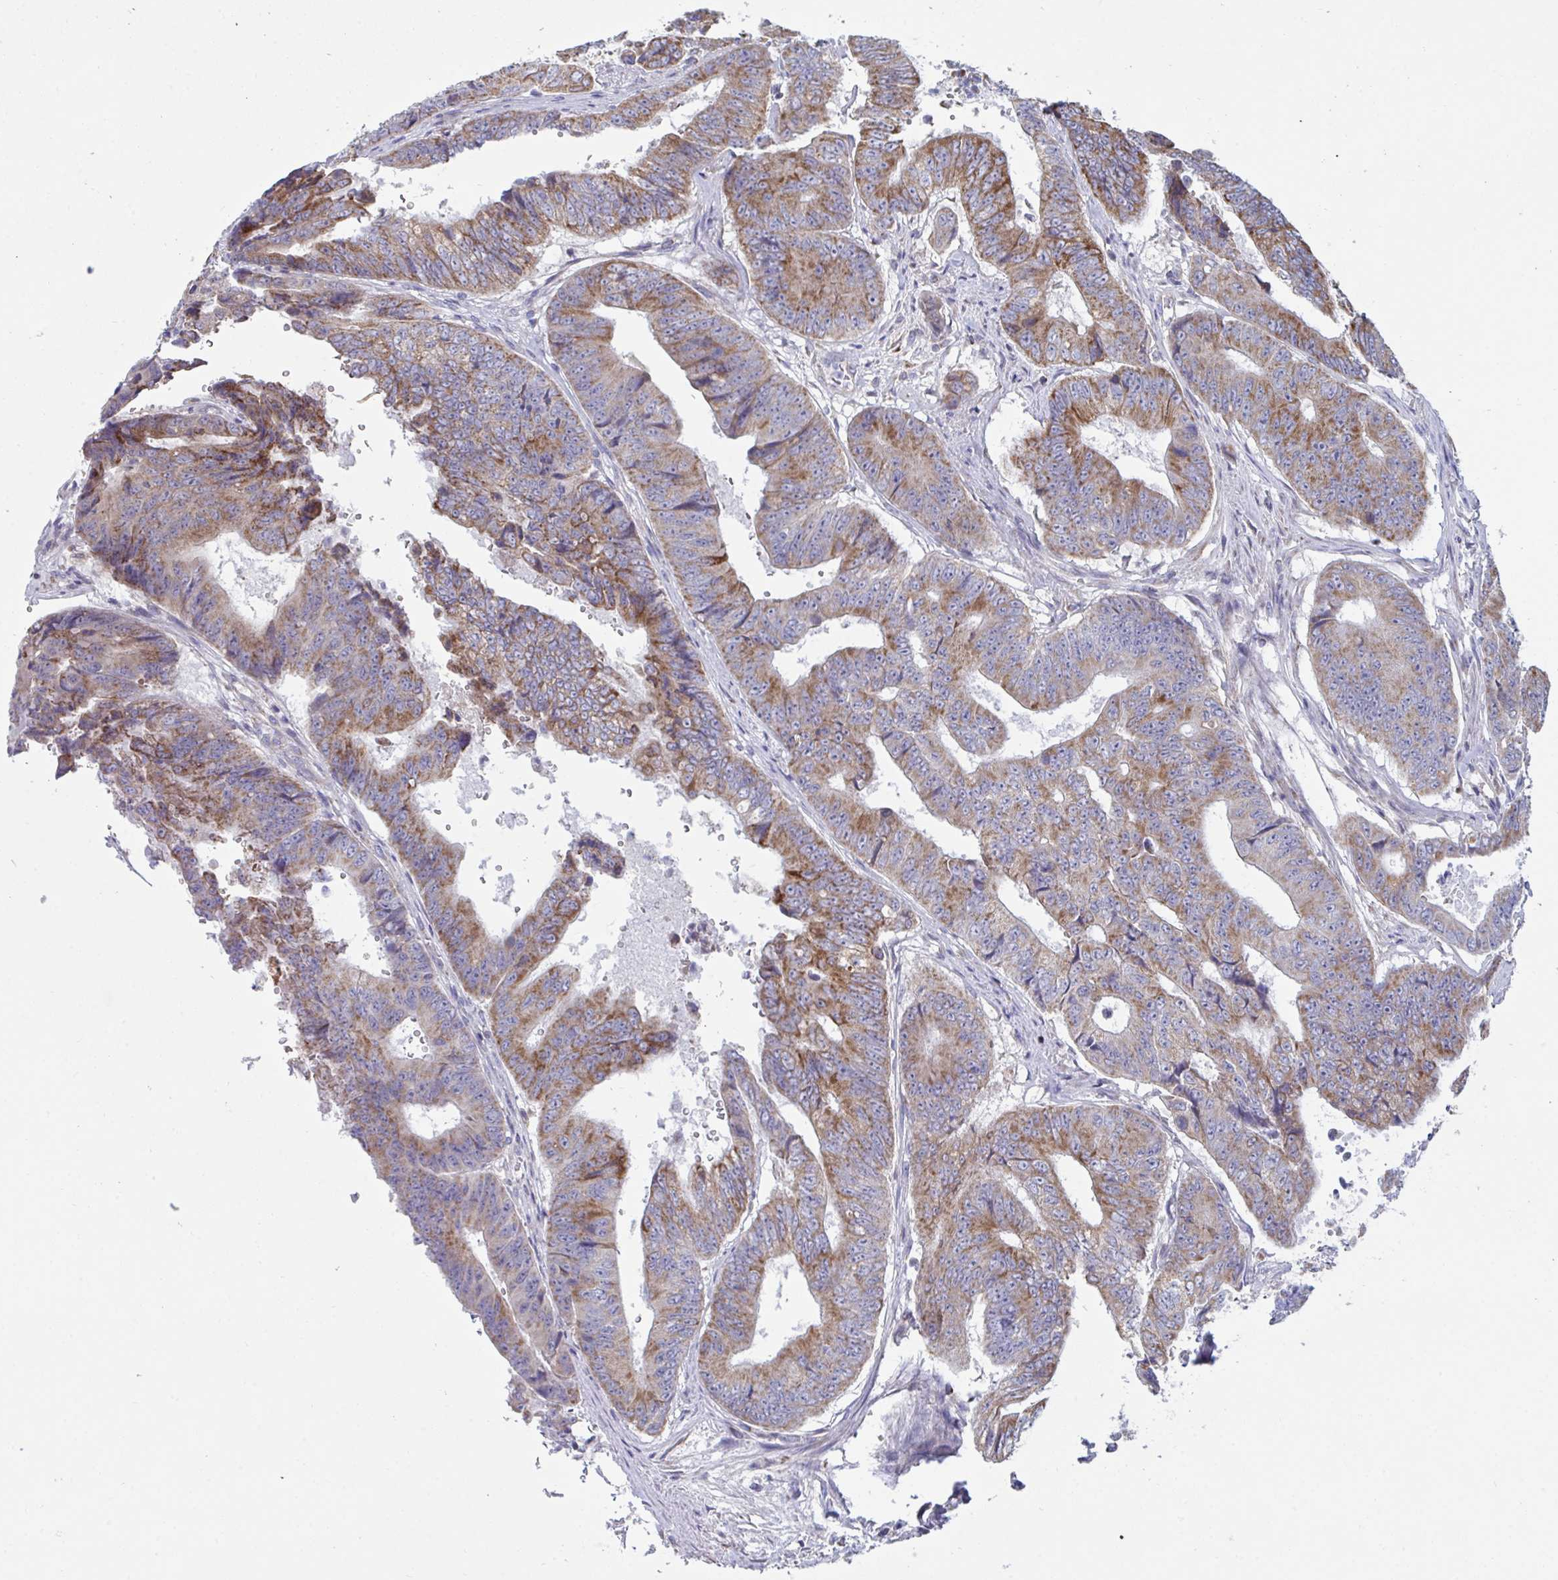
{"staining": {"intensity": "moderate", "quantity": ">75%", "location": "cytoplasmic/membranous"}, "tissue": "colorectal cancer", "cell_type": "Tumor cells", "image_type": "cancer", "snomed": [{"axis": "morphology", "description": "Adenocarcinoma, NOS"}, {"axis": "topography", "description": "Colon"}], "caption": "The micrograph displays staining of colorectal adenocarcinoma, revealing moderate cytoplasmic/membranous protein staining (brown color) within tumor cells.", "gene": "BCAT2", "patient": {"sex": "female", "age": 48}}